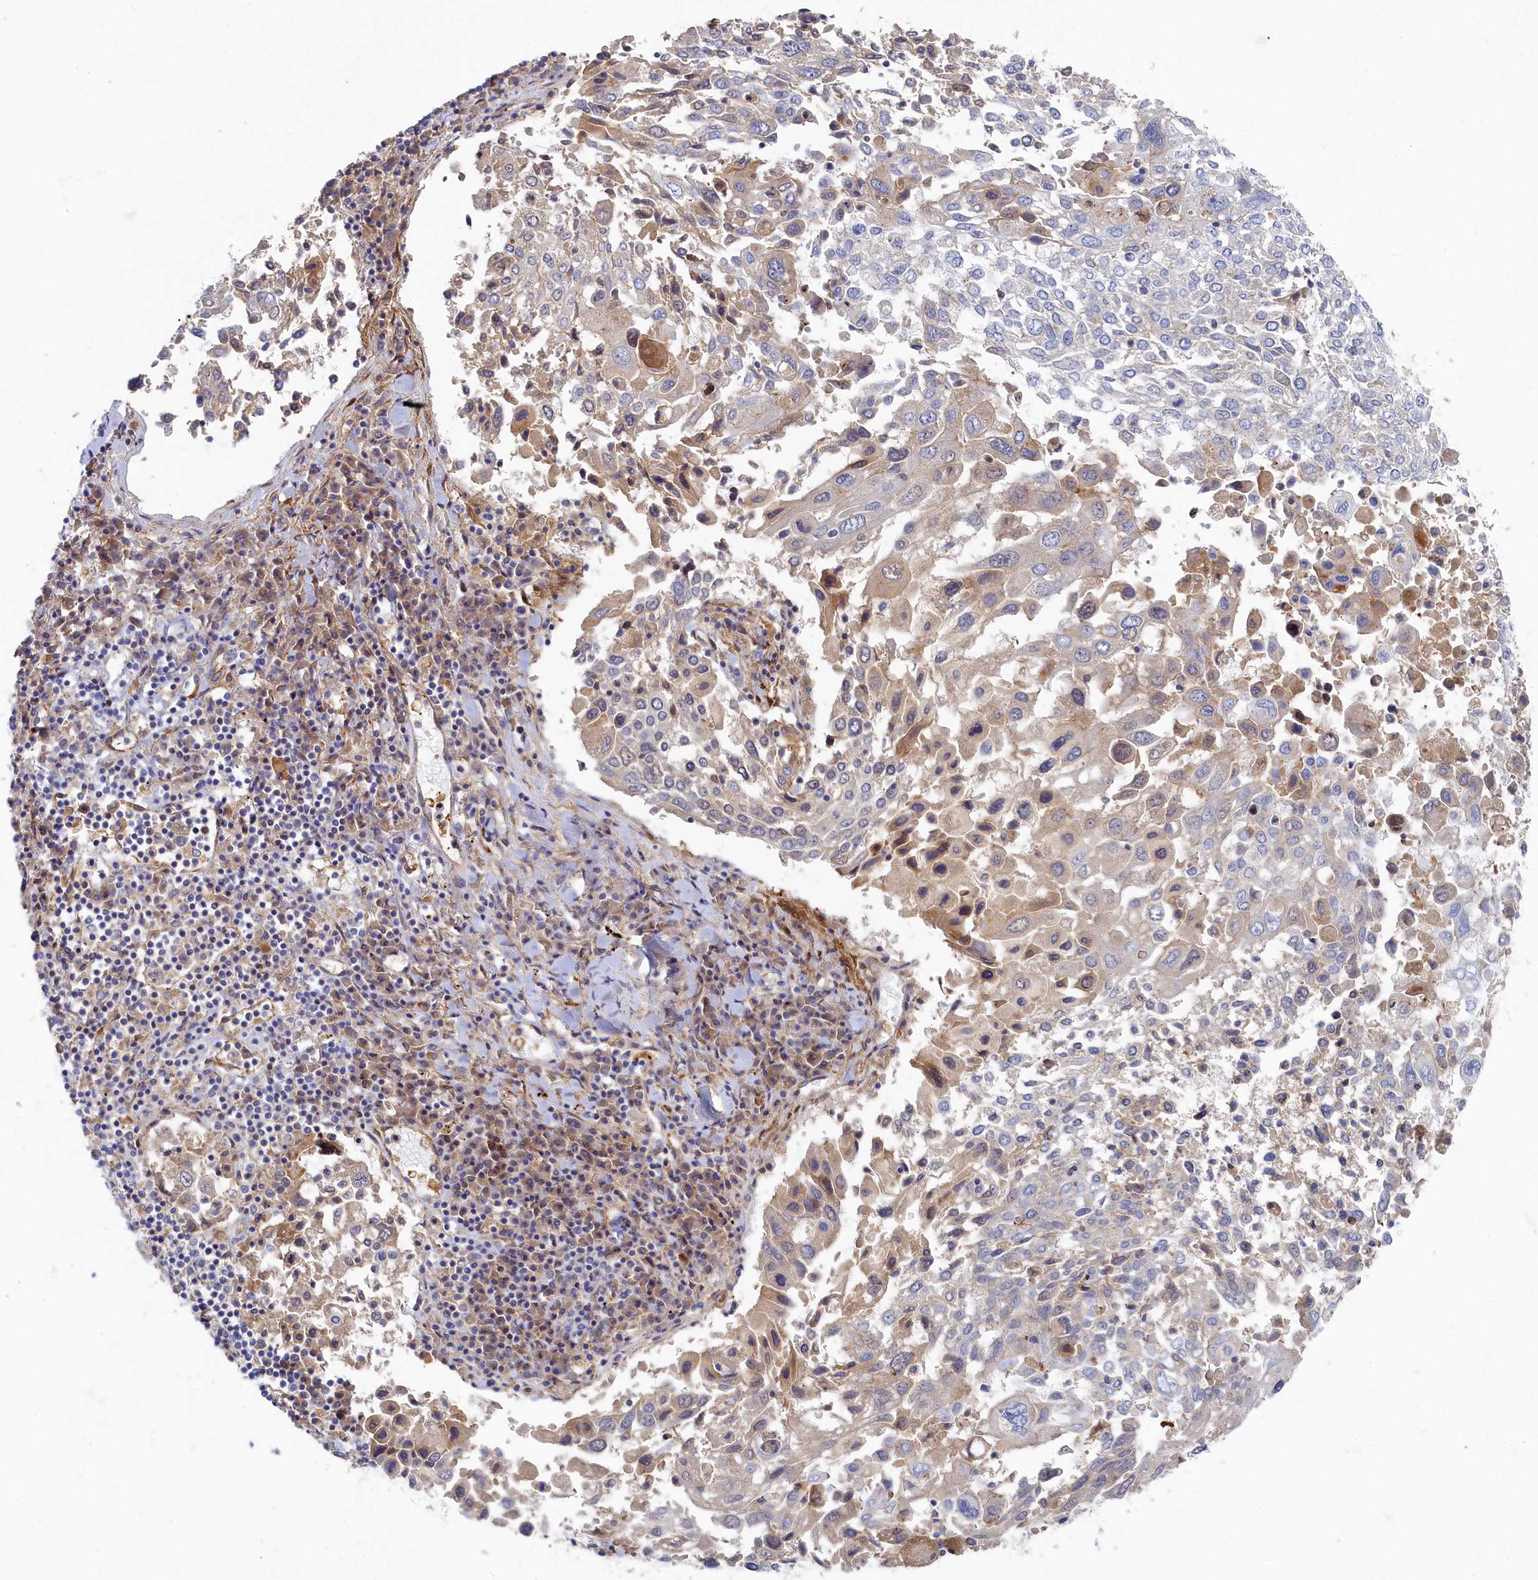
{"staining": {"intensity": "weak", "quantity": "<25%", "location": "cytoplasmic/membranous"}, "tissue": "lung cancer", "cell_type": "Tumor cells", "image_type": "cancer", "snomed": [{"axis": "morphology", "description": "Squamous cell carcinoma, NOS"}, {"axis": "topography", "description": "Lung"}], "caption": "This is a micrograph of IHC staining of lung cancer (squamous cell carcinoma), which shows no expression in tumor cells.", "gene": "PSMG2", "patient": {"sex": "male", "age": 65}}